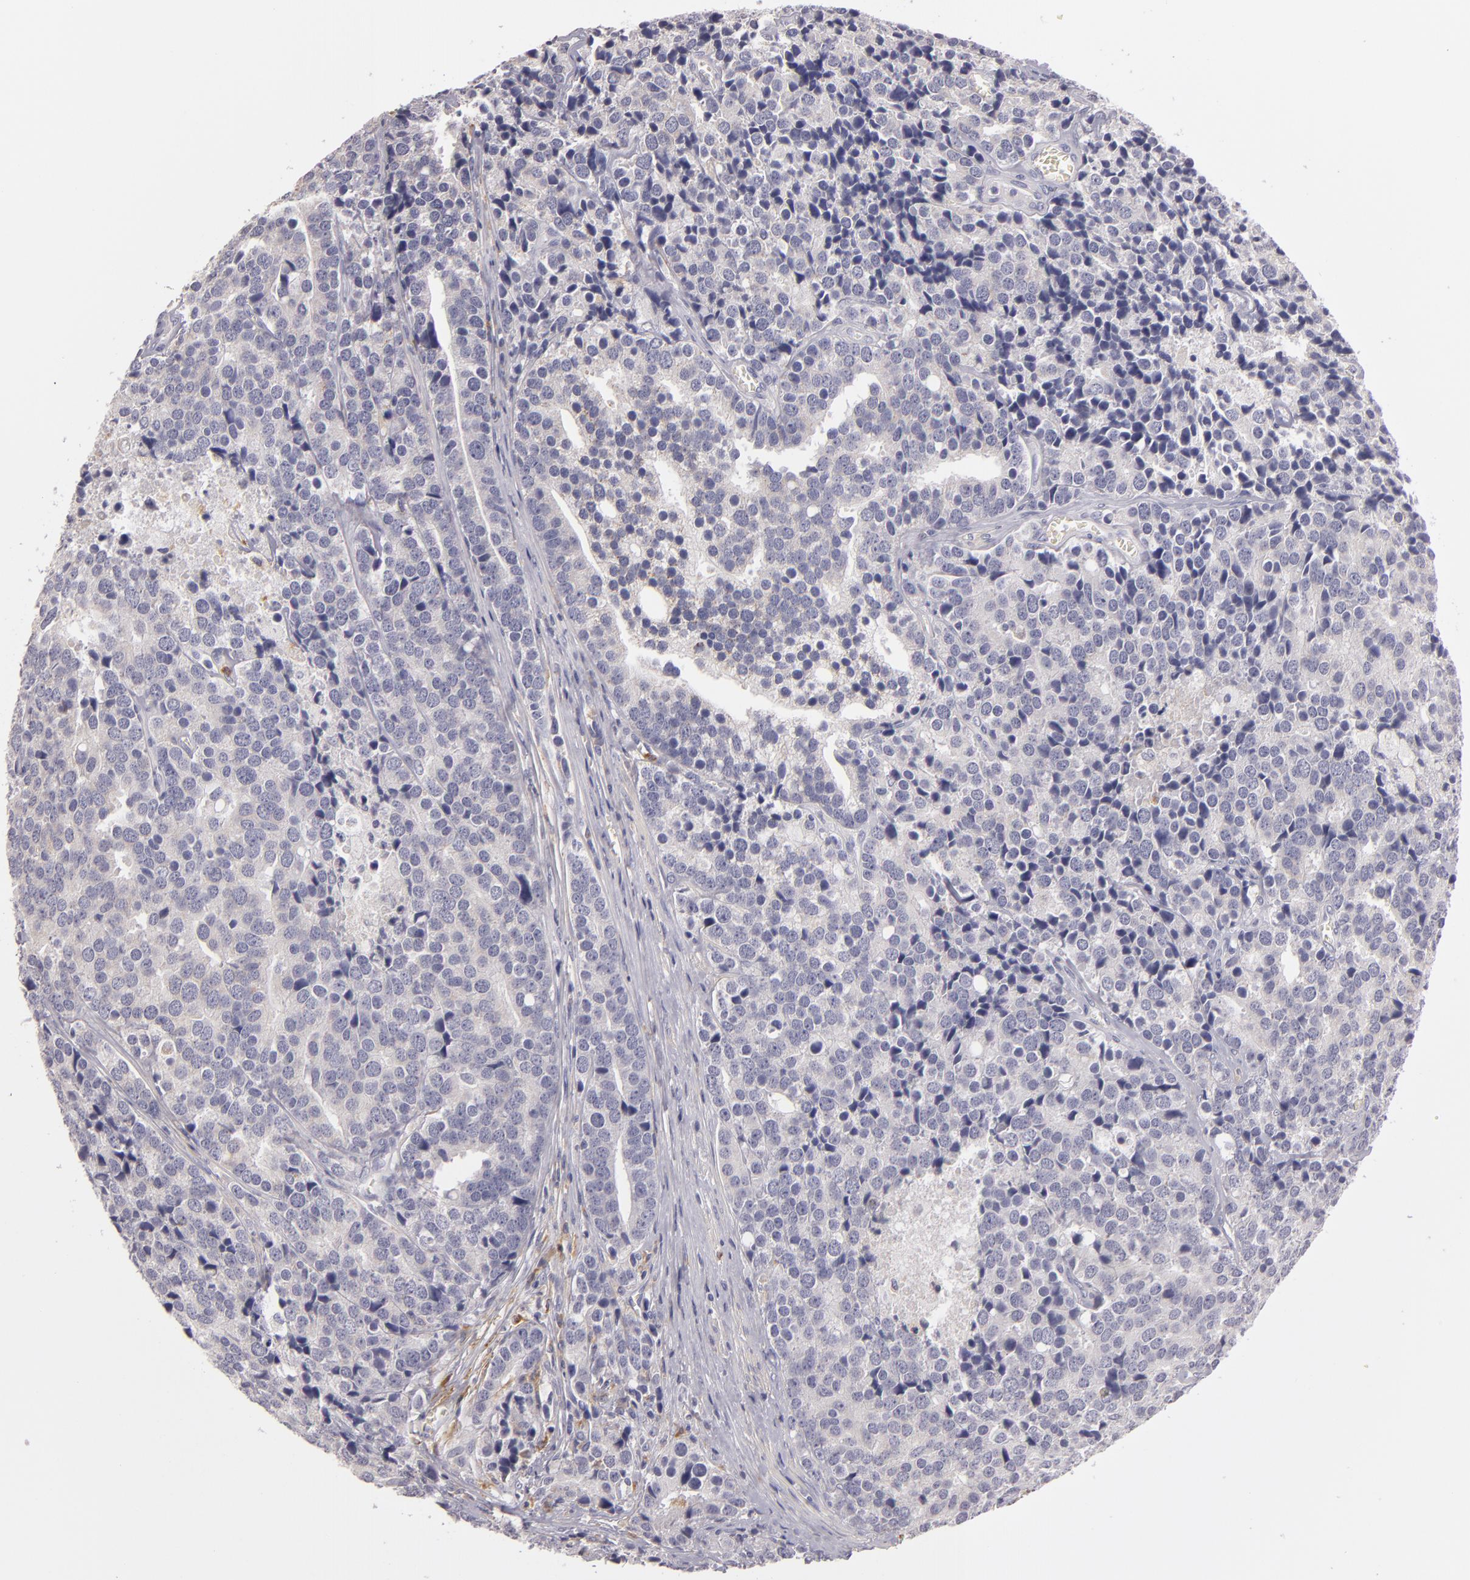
{"staining": {"intensity": "negative", "quantity": "none", "location": "none"}, "tissue": "prostate cancer", "cell_type": "Tumor cells", "image_type": "cancer", "snomed": [{"axis": "morphology", "description": "Adenocarcinoma, High grade"}, {"axis": "topography", "description": "Prostate"}], "caption": "A high-resolution photomicrograph shows immunohistochemistry staining of prostate cancer (adenocarcinoma (high-grade)), which demonstrates no significant expression in tumor cells.", "gene": "TLR8", "patient": {"sex": "male", "age": 71}}